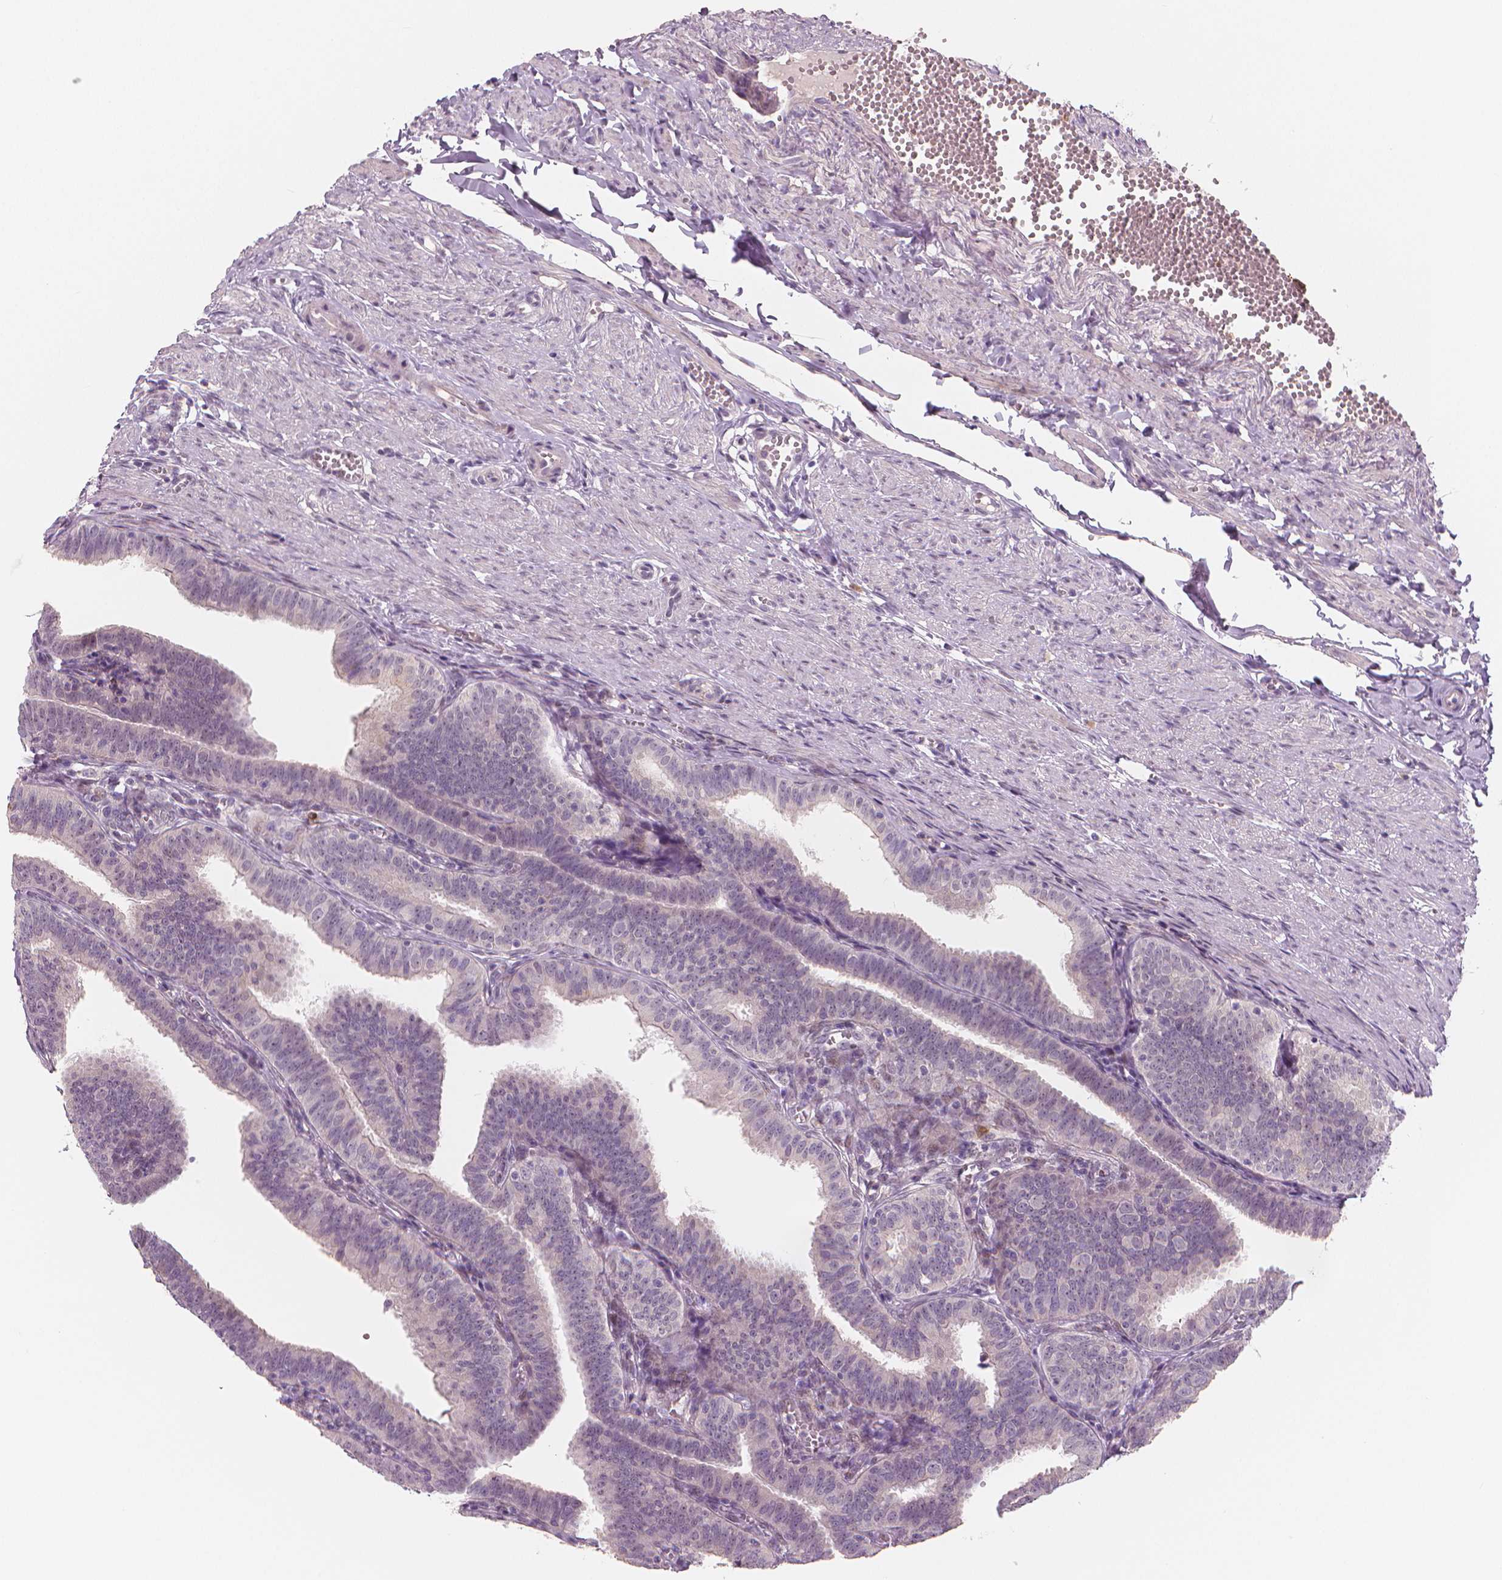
{"staining": {"intensity": "negative", "quantity": "none", "location": "none"}, "tissue": "fallopian tube", "cell_type": "Glandular cells", "image_type": "normal", "snomed": [{"axis": "morphology", "description": "Normal tissue, NOS"}, {"axis": "topography", "description": "Fallopian tube"}], "caption": "Immunohistochemical staining of benign fallopian tube reveals no significant expression in glandular cells. Brightfield microscopy of immunohistochemistry stained with DAB (3,3'-diaminobenzidine) (brown) and hematoxylin (blue), captured at high magnification.", "gene": "RNASE7", "patient": {"sex": "female", "age": 25}}